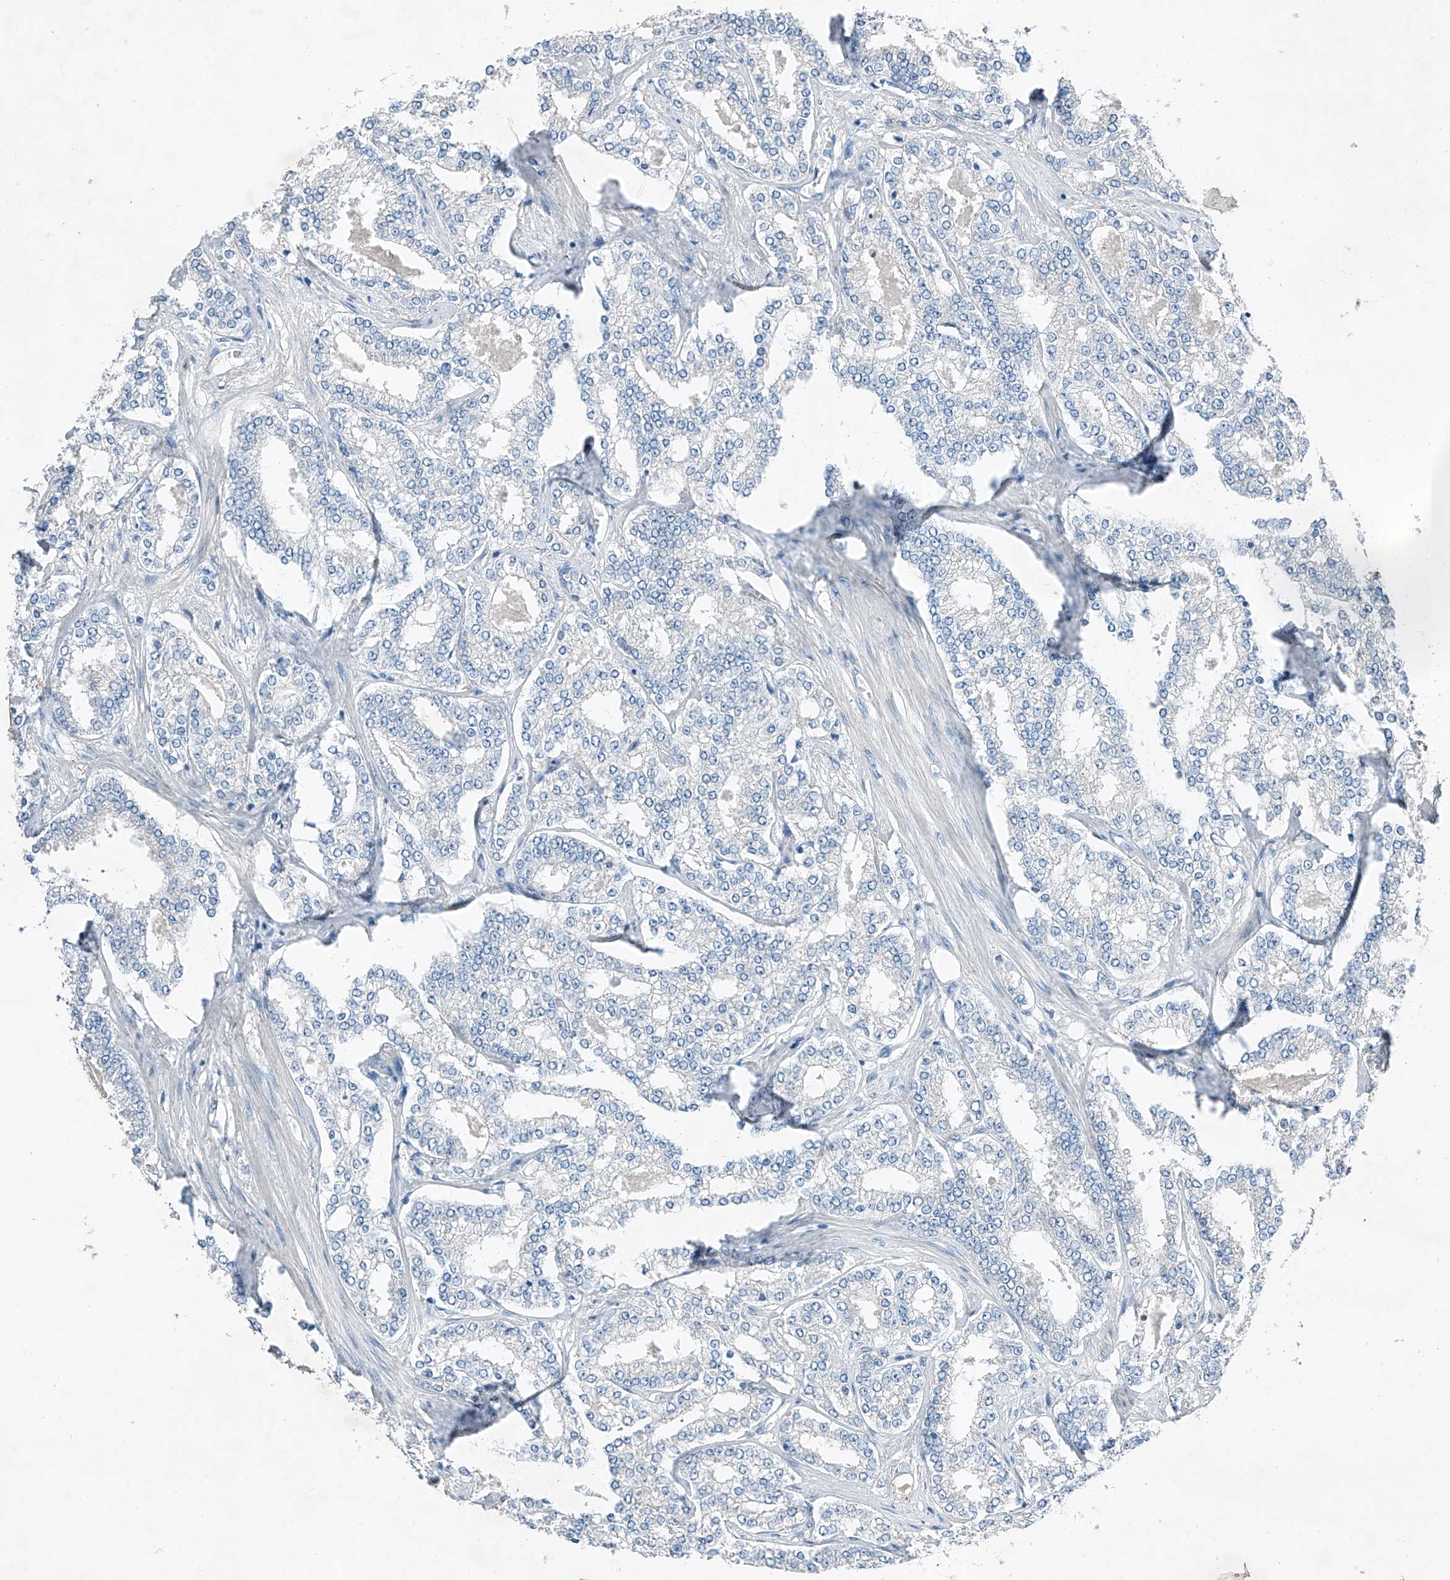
{"staining": {"intensity": "negative", "quantity": "none", "location": "none"}, "tissue": "prostate cancer", "cell_type": "Tumor cells", "image_type": "cancer", "snomed": [{"axis": "morphology", "description": "Normal tissue, NOS"}, {"axis": "morphology", "description": "Adenocarcinoma, High grade"}, {"axis": "topography", "description": "Prostate"}], "caption": "Prostate cancer was stained to show a protein in brown. There is no significant staining in tumor cells. The staining is performed using DAB (3,3'-diaminobenzidine) brown chromogen with nuclei counter-stained in using hematoxylin.", "gene": "MDGA1", "patient": {"sex": "male", "age": 83}}